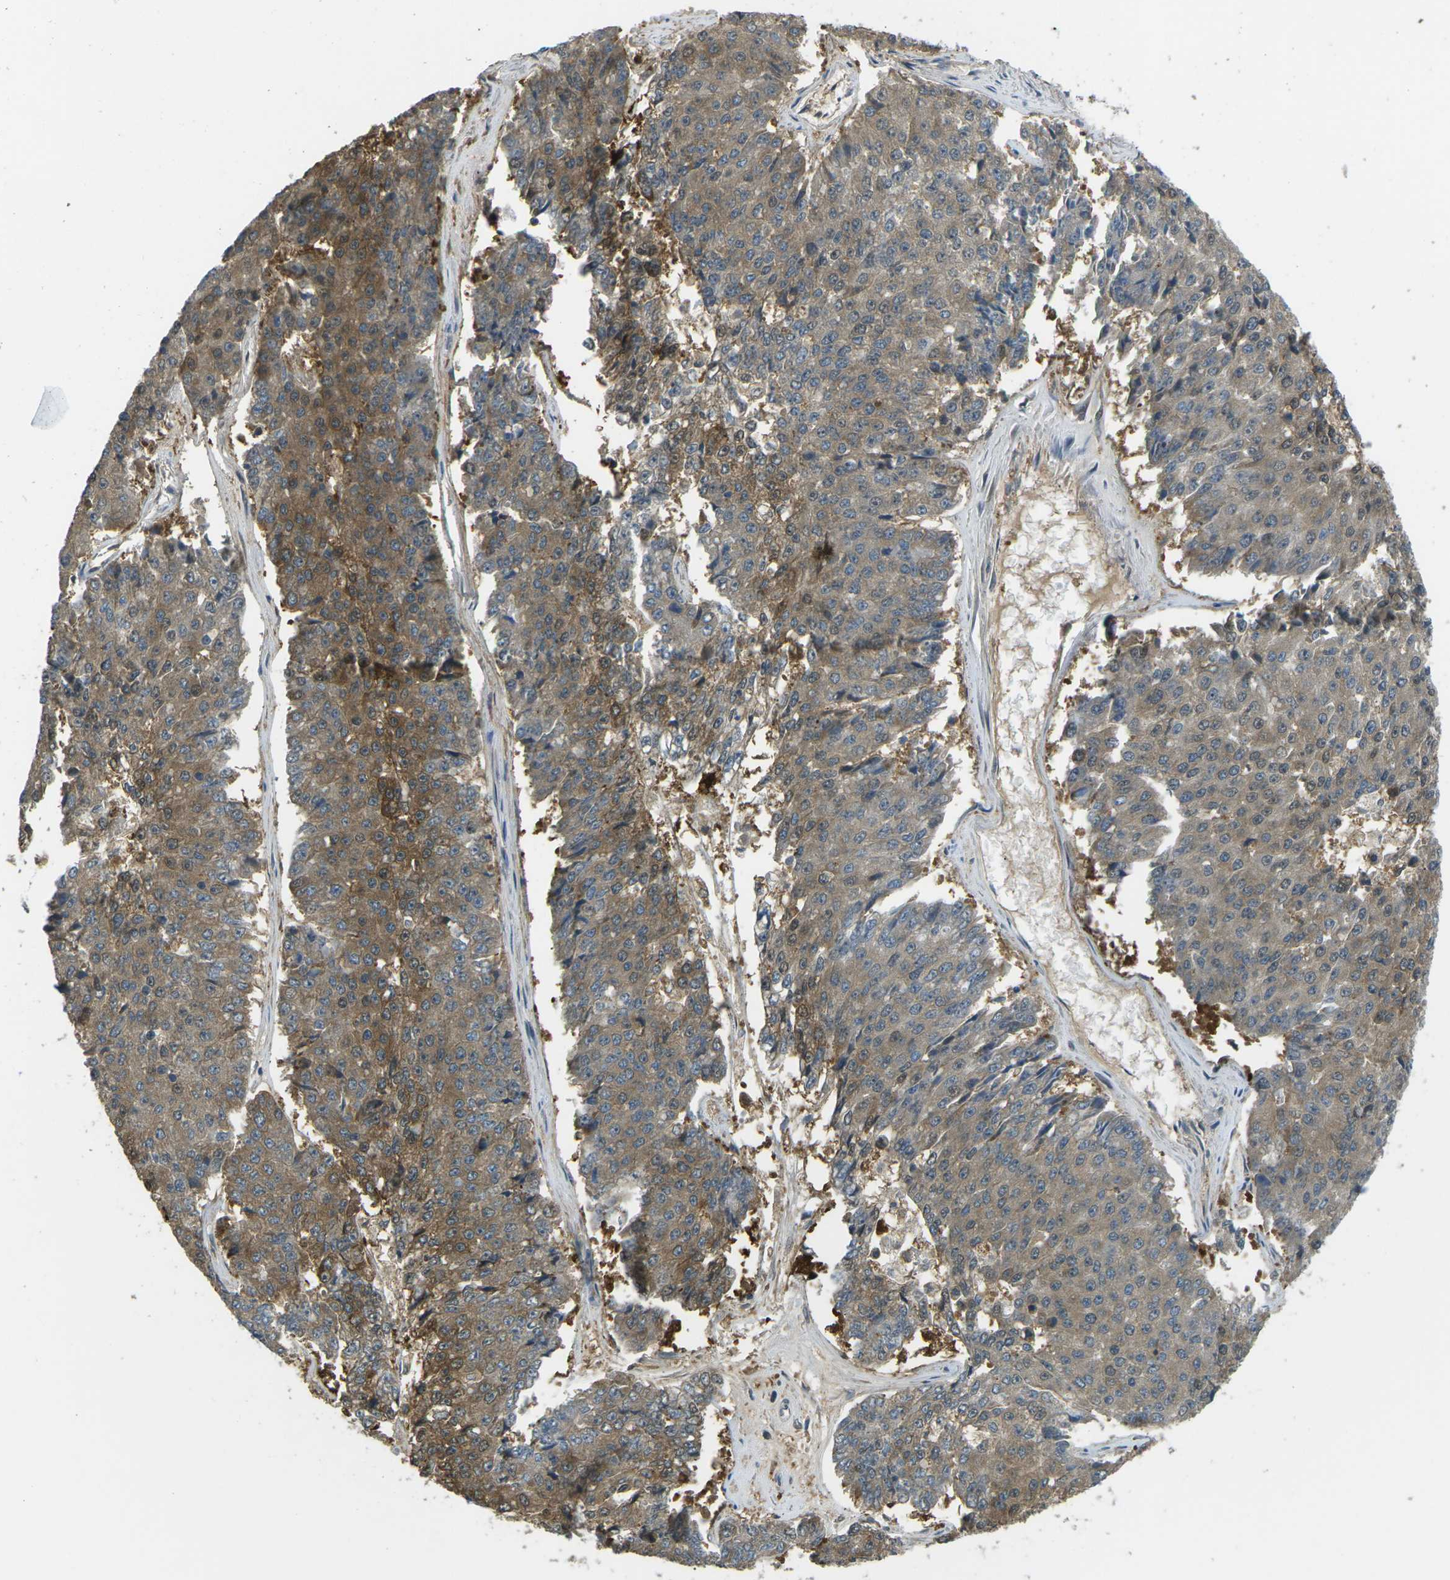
{"staining": {"intensity": "moderate", "quantity": ">75%", "location": "cytoplasmic/membranous"}, "tissue": "pancreatic cancer", "cell_type": "Tumor cells", "image_type": "cancer", "snomed": [{"axis": "morphology", "description": "Adenocarcinoma, NOS"}, {"axis": "topography", "description": "Pancreas"}], "caption": "Protein staining of pancreatic cancer (adenocarcinoma) tissue reveals moderate cytoplasmic/membranous expression in approximately >75% of tumor cells.", "gene": "PIEZO2", "patient": {"sex": "male", "age": 50}}